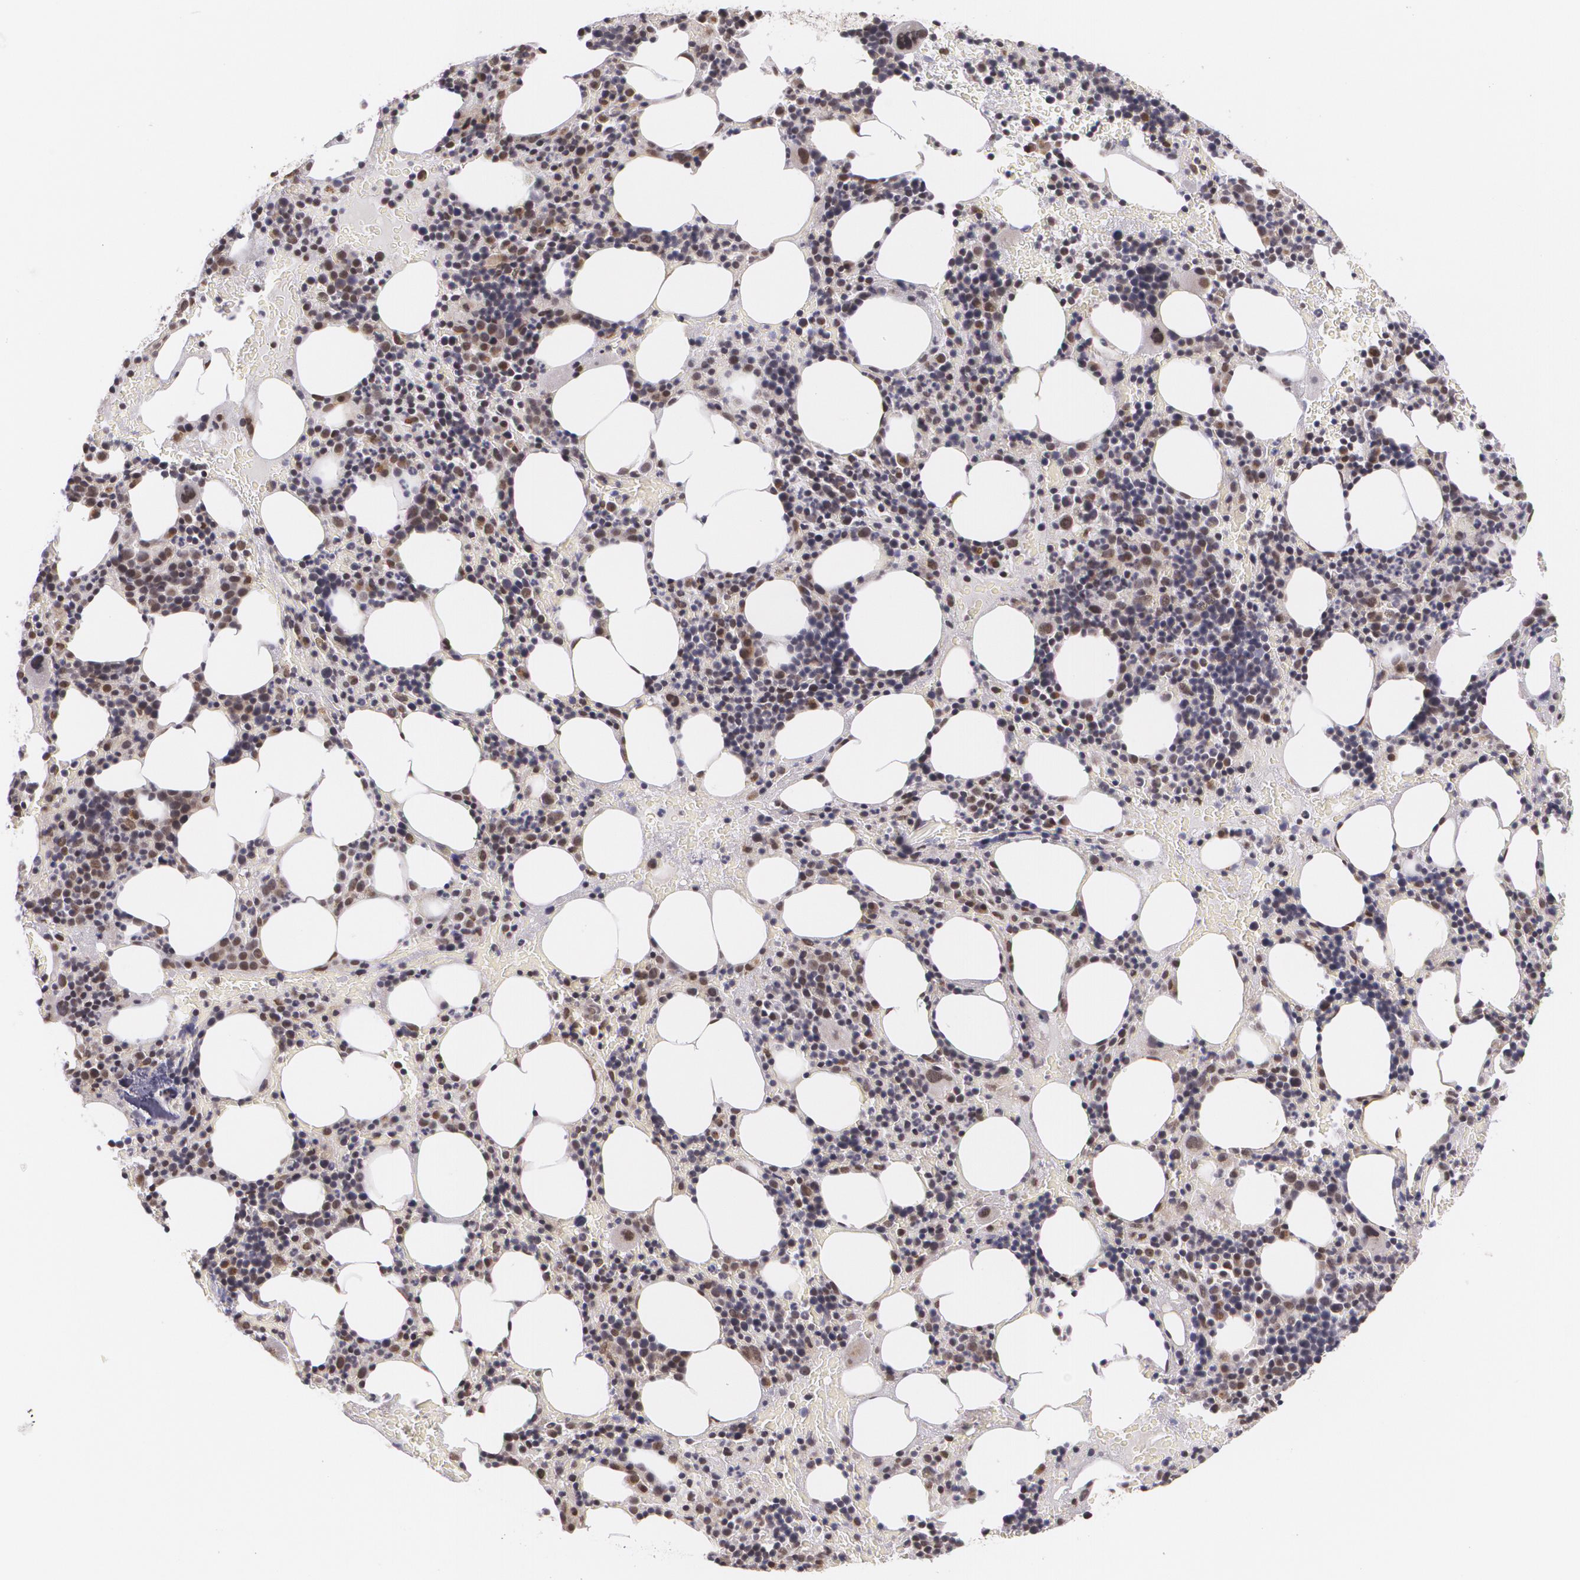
{"staining": {"intensity": "moderate", "quantity": "<25%", "location": "nuclear"}, "tissue": "bone marrow", "cell_type": "Hematopoietic cells", "image_type": "normal", "snomed": [{"axis": "morphology", "description": "Normal tissue, NOS"}, {"axis": "topography", "description": "Bone marrow"}], "caption": "A low amount of moderate nuclear positivity is appreciated in approximately <25% of hematopoietic cells in normal bone marrow. Using DAB (brown) and hematoxylin (blue) stains, captured at high magnification using brightfield microscopy.", "gene": "ALX1", "patient": {"sex": "male", "age": 86}}